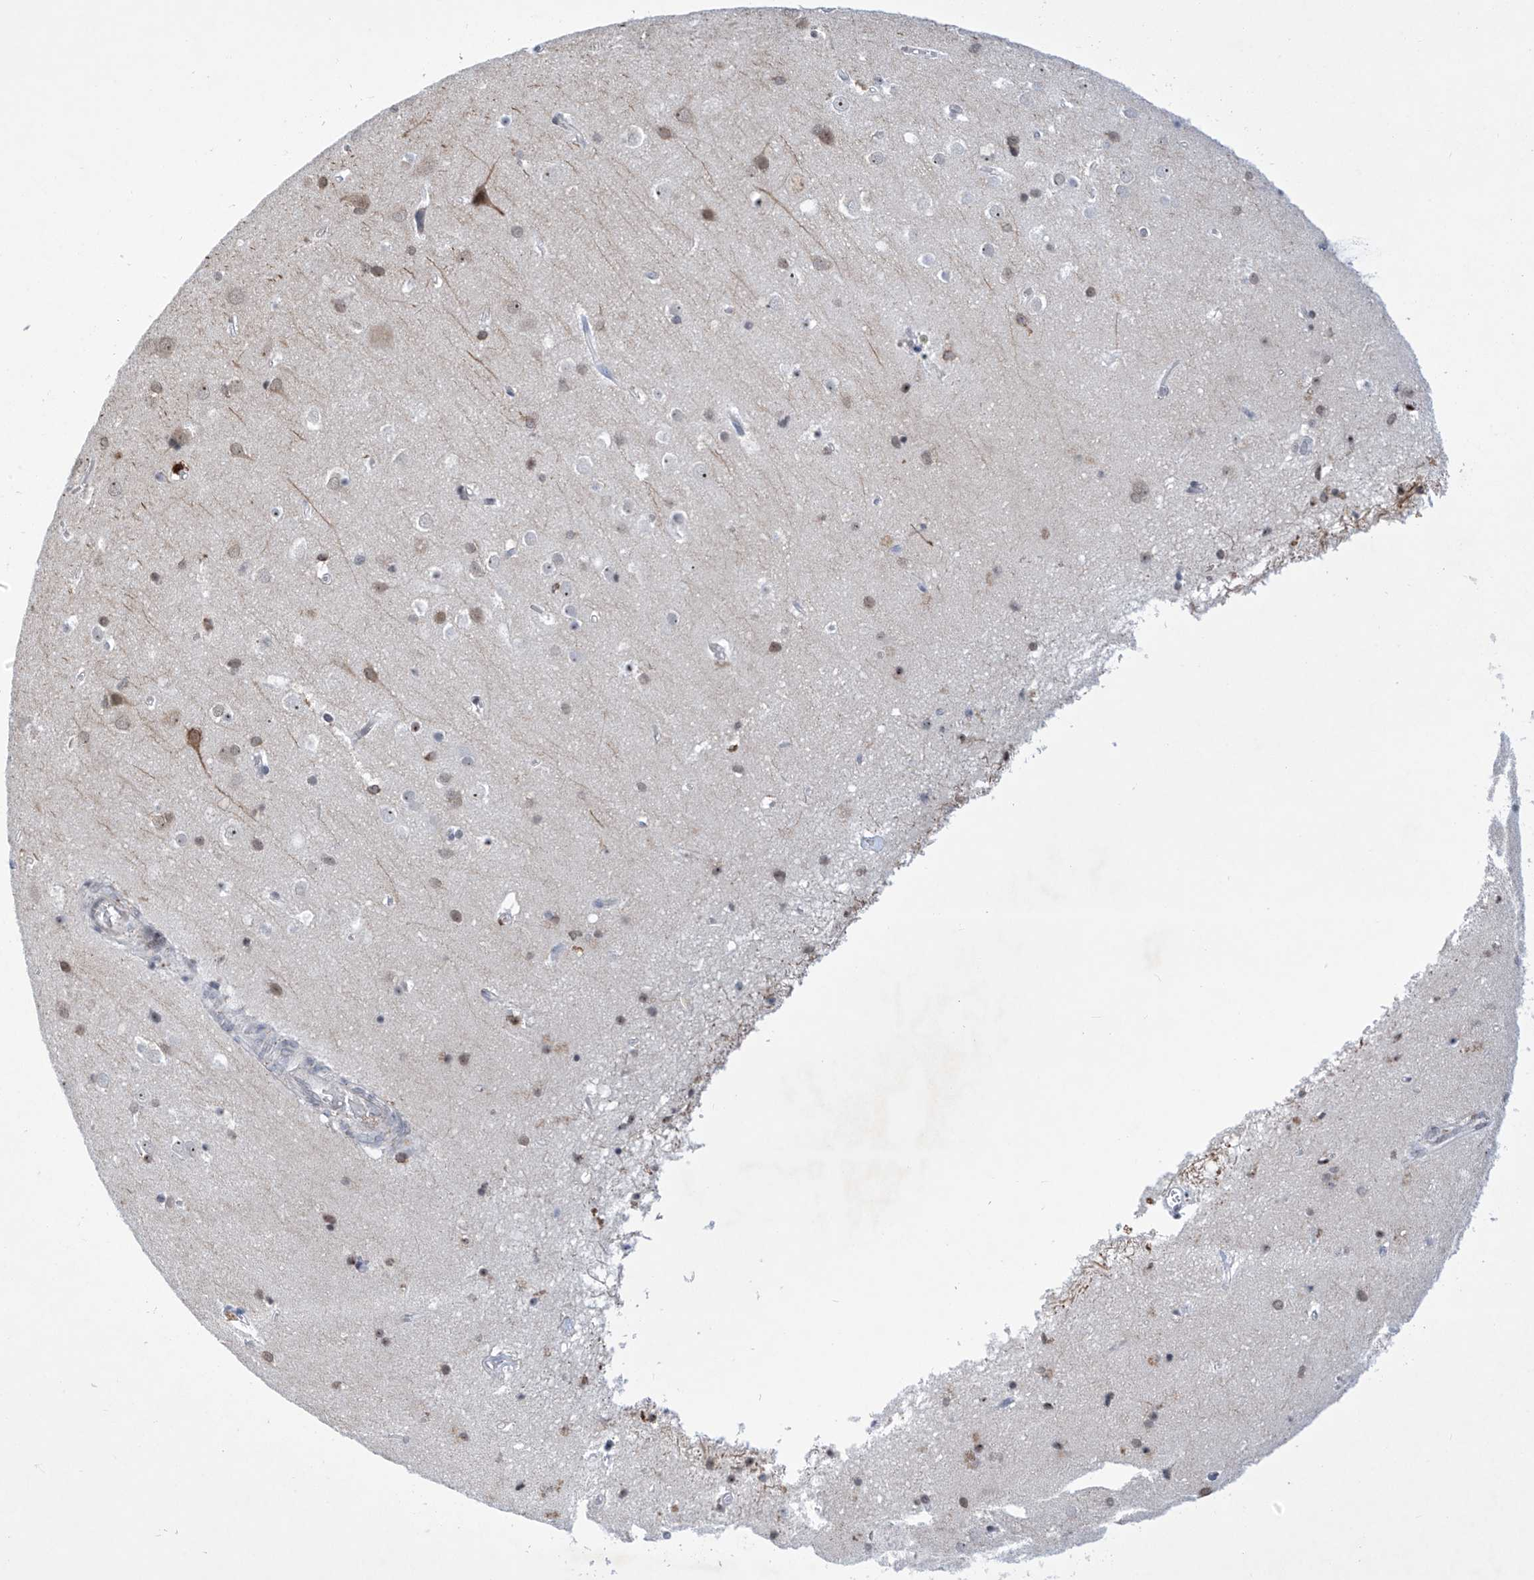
{"staining": {"intensity": "negative", "quantity": "none", "location": "none"}, "tissue": "cerebral cortex", "cell_type": "Endothelial cells", "image_type": "normal", "snomed": [{"axis": "morphology", "description": "Normal tissue, NOS"}, {"axis": "topography", "description": "Cerebral cortex"}], "caption": "The immunohistochemistry (IHC) histopathology image has no significant expression in endothelial cells of cerebral cortex. The staining is performed using DAB (3,3'-diaminobenzidine) brown chromogen with nuclei counter-stained in using hematoxylin.", "gene": "MSL3", "patient": {"sex": "male", "age": 54}}